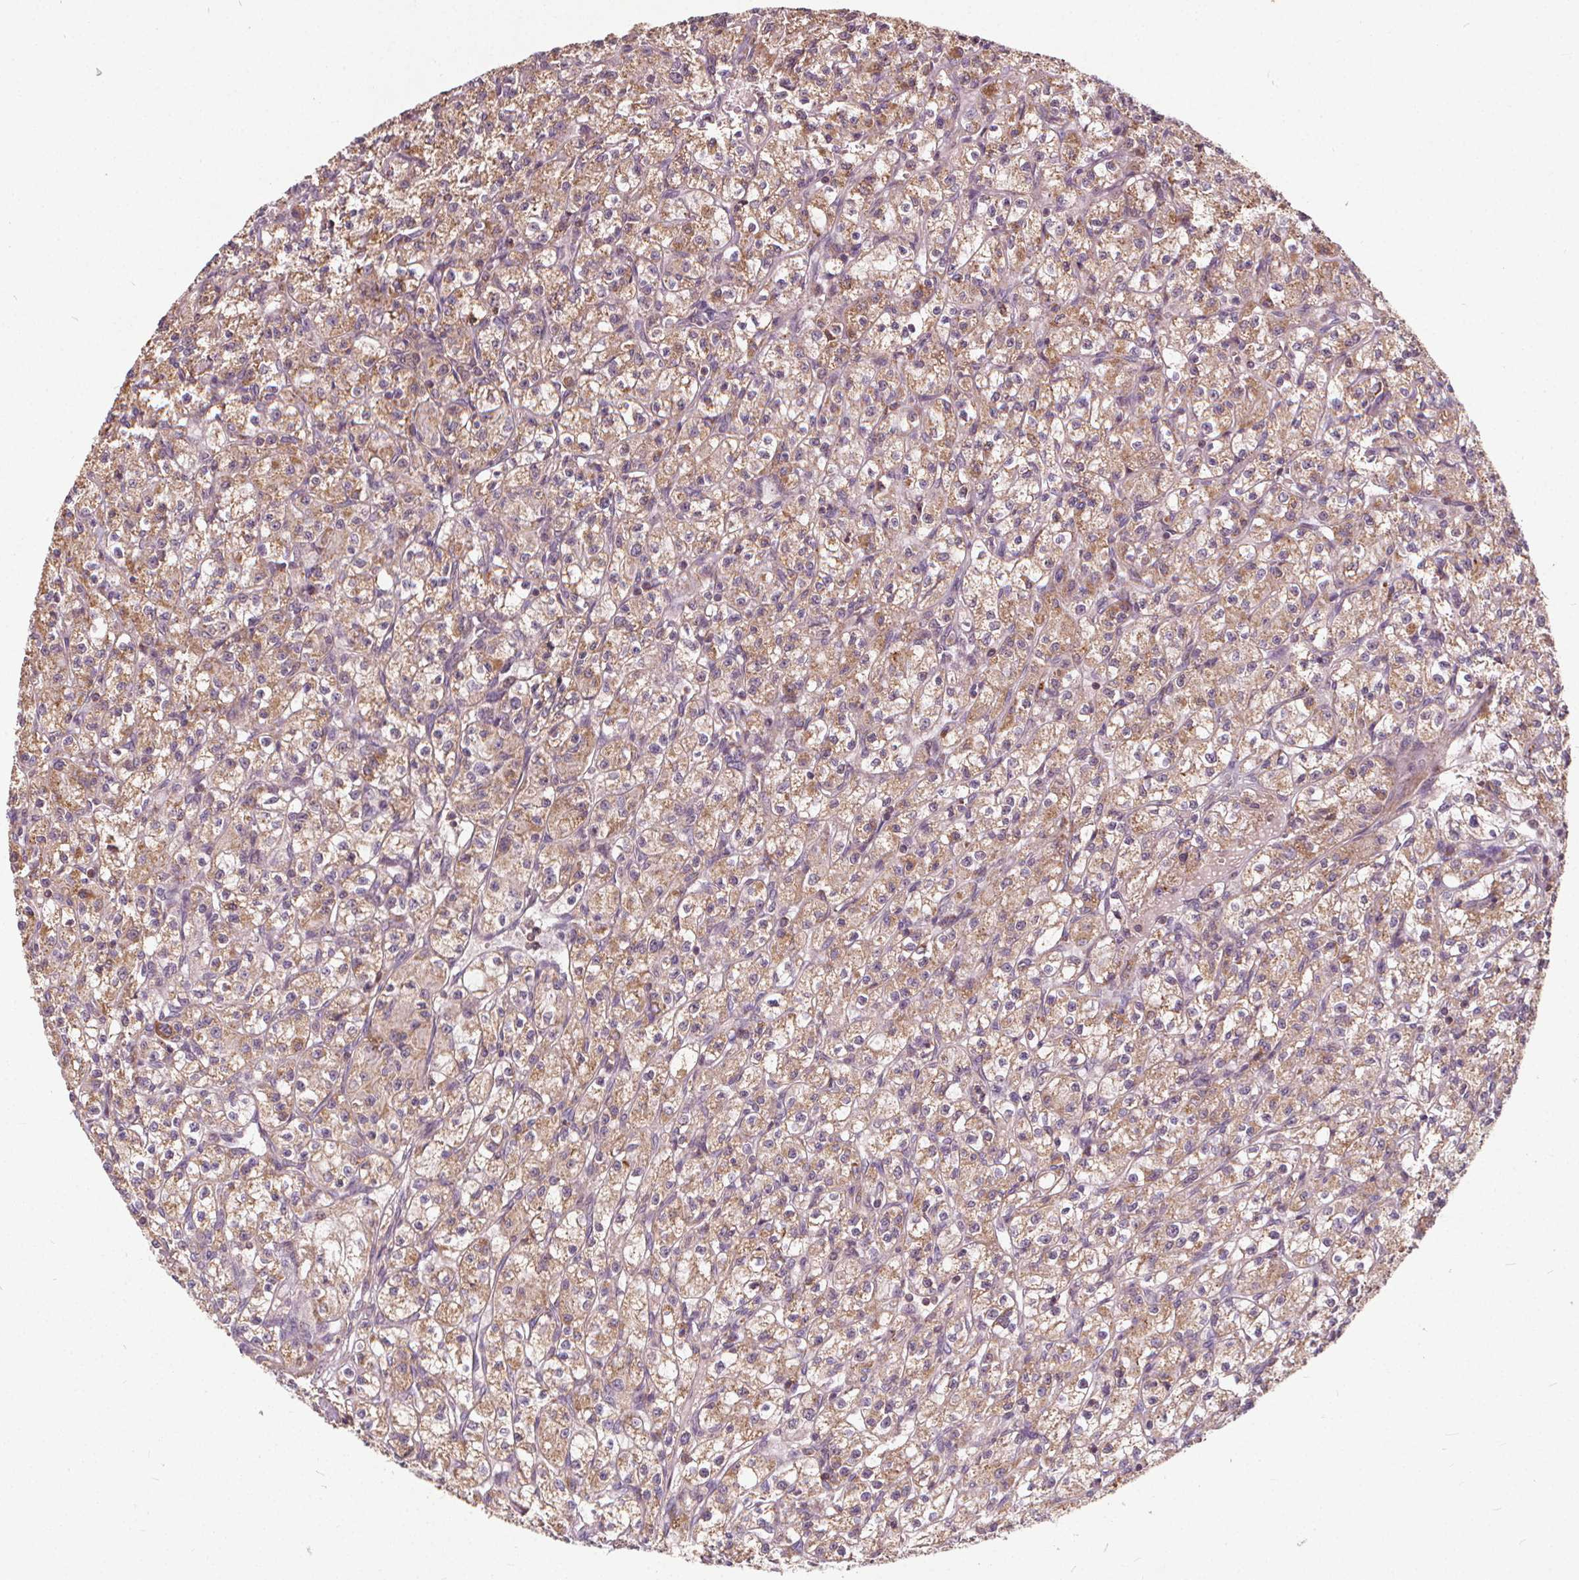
{"staining": {"intensity": "moderate", "quantity": ">75%", "location": "cytoplasmic/membranous"}, "tissue": "renal cancer", "cell_type": "Tumor cells", "image_type": "cancer", "snomed": [{"axis": "morphology", "description": "Adenocarcinoma, NOS"}, {"axis": "topography", "description": "Kidney"}], "caption": "Renal cancer (adenocarcinoma) stained for a protein exhibits moderate cytoplasmic/membranous positivity in tumor cells. Using DAB (brown) and hematoxylin (blue) stains, captured at high magnification using brightfield microscopy.", "gene": "ORAI2", "patient": {"sex": "female", "age": 70}}